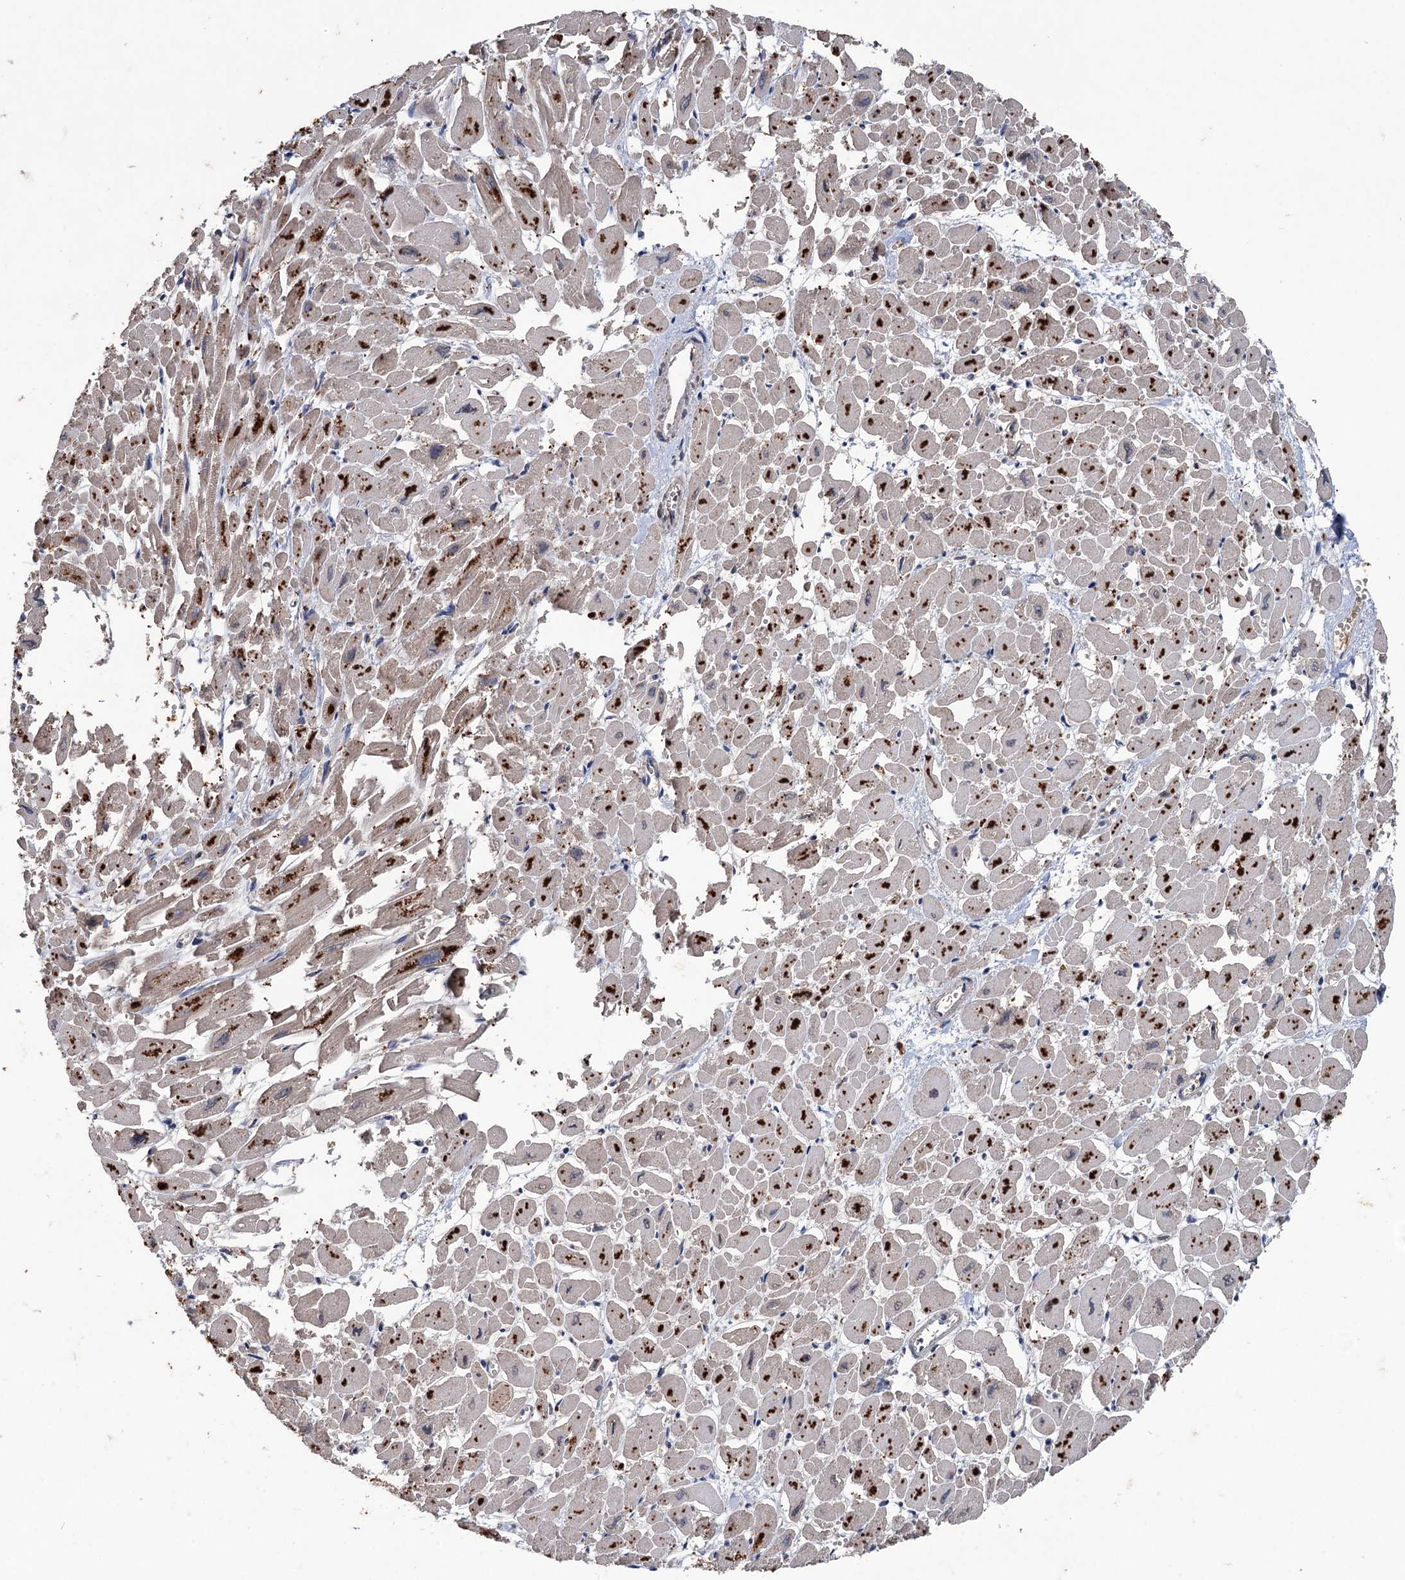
{"staining": {"intensity": "negative", "quantity": "none", "location": "none"}, "tissue": "heart muscle", "cell_type": "Cardiomyocytes", "image_type": "normal", "snomed": [{"axis": "morphology", "description": "Normal tissue, NOS"}, {"axis": "topography", "description": "Heart"}], "caption": "This photomicrograph is of normal heart muscle stained with IHC to label a protein in brown with the nuclei are counter-stained blue. There is no expression in cardiomyocytes.", "gene": "ZNF438", "patient": {"sex": "male", "age": 54}}